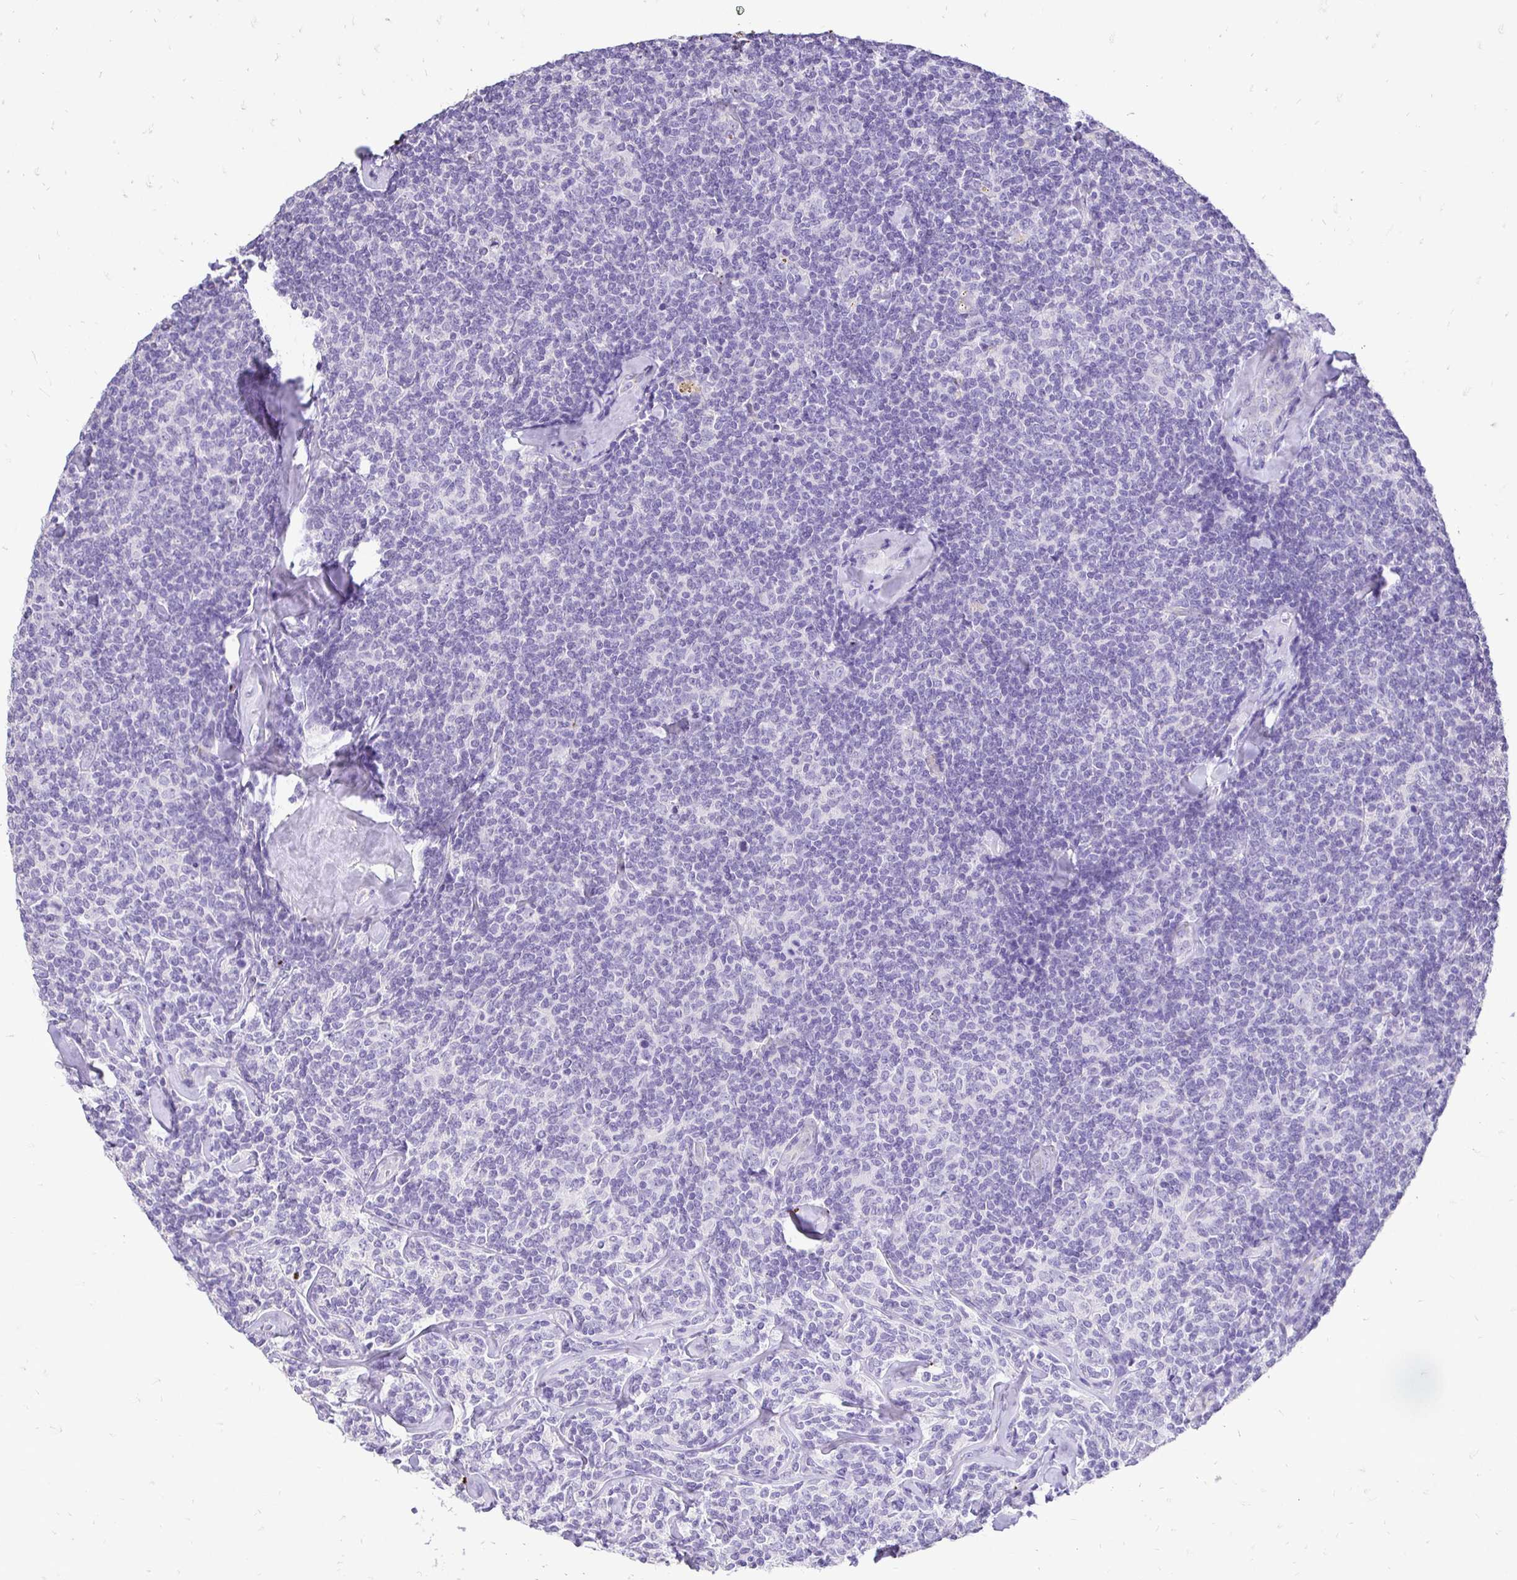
{"staining": {"intensity": "negative", "quantity": "none", "location": "none"}, "tissue": "lymphoma", "cell_type": "Tumor cells", "image_type": "cancer", "snomed": [{"axis": "morphology", "description": "Malignant lymphoma, non-Hodgkin's type, Low grade"}, {"axis": "topography", "description": "Lymph node"}], "caption": "Tumor cells are negative for protein expression in human lymphoma.", "gene": "TAF1D", "patient": {"sex": "female", "age": 56}}